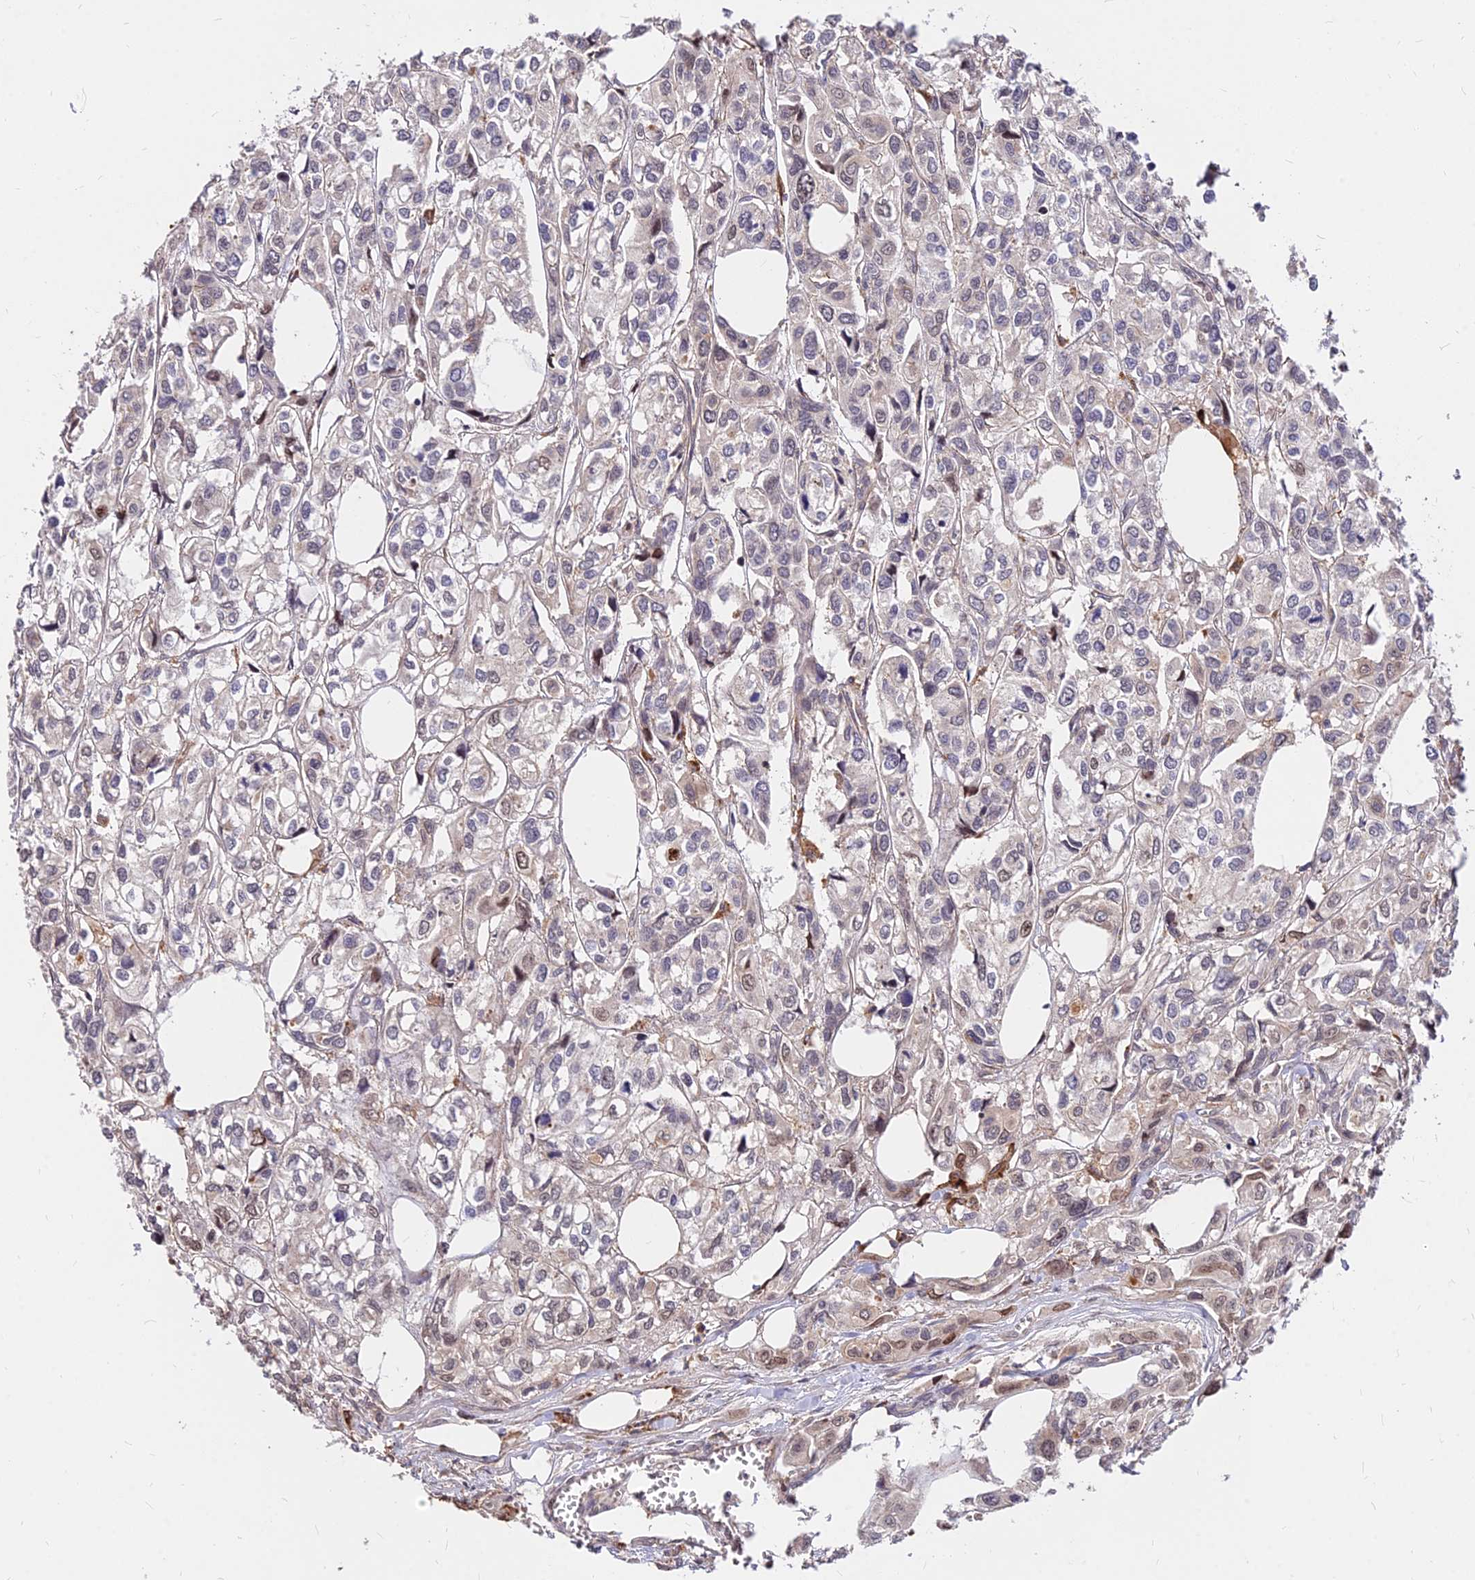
{"staining": {"intensity": "weak", "quantity": "<25%", "location": "cytoplasmic/membranous,nuclear"}, "tissue": "urothelial cancer", "cell_type": "Tumor cells", "image_type": "cancer", "snomed": [{"axis": "morphology", "description": "Urothelial carcinoma, High grade"}, {"axis": "topography", "description": "Urinary bladder"}], "caption": "There is no significant staining in tumor cells of urothelial cancer. Brightfield microscopy of immunohistochemistry stained with DAB (brown) and hematoxylin (blue), captured at high magnification.", "gene": "C11orf68", "patient": {"sex": "male", "age": 67}}